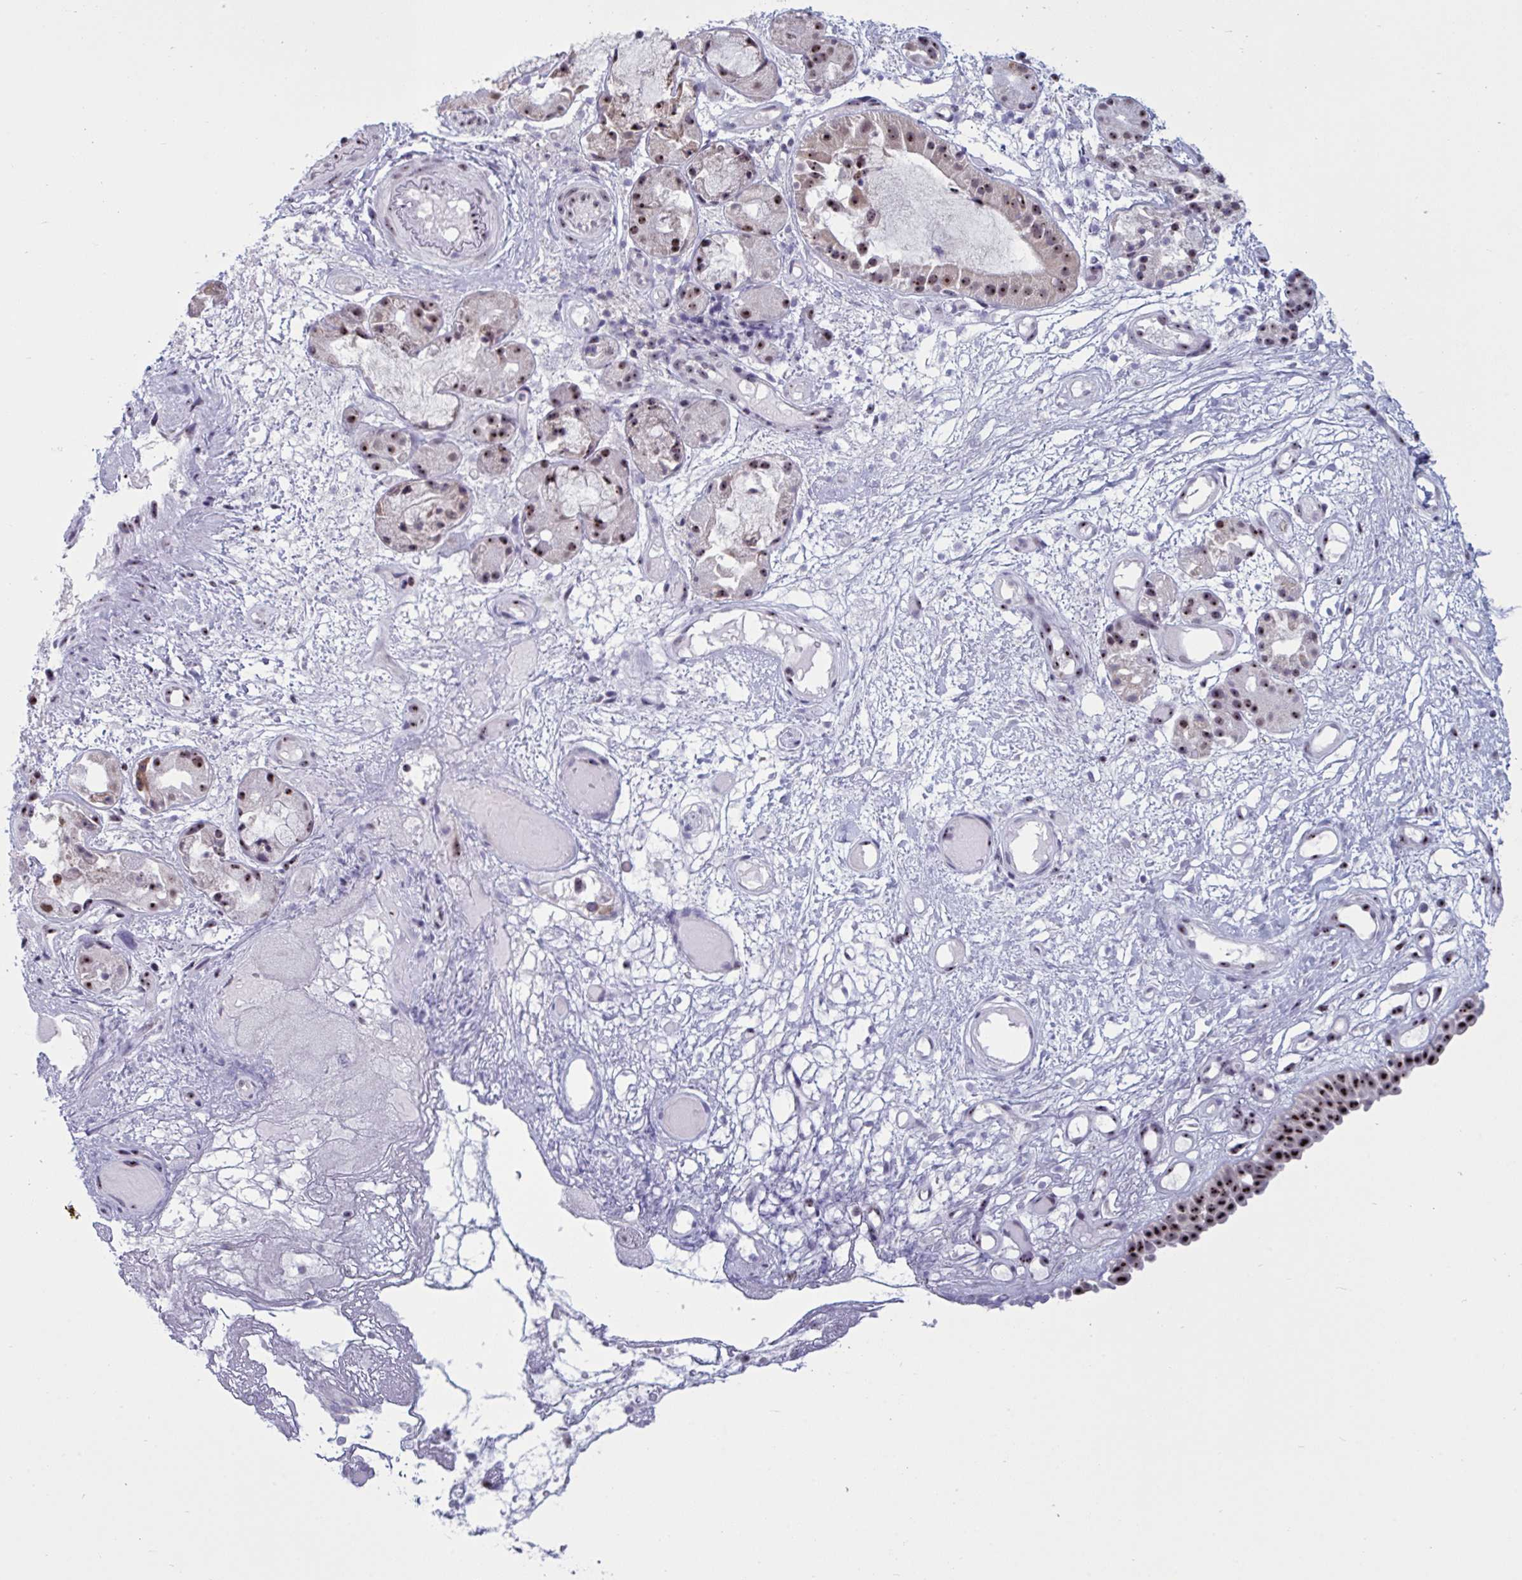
{"staining": {"intensity": "strong", "quantity": ">75%", "location": "nuclear"}, "tissue": "nasopharynx", "cell_type": "Respiratory epithelial cells", "image_type": "normal", "snomed": [{"axis": "morphology", "description": "Normal tissue, NOS"}, {"axis": "morphology", "description": "Inflammation, NOS"}, {"axis": "topography", "description": "Nasopharynx"}], "caption": "An immunohistochemistry (IHC) image of benign tissue is shown. Protein staining in brown highlights strong nuclear positivity in nasopharynx within respiratory epithelial cells.", "gene": "TGM6", "patient": {"sex": "male", "age": 54}}